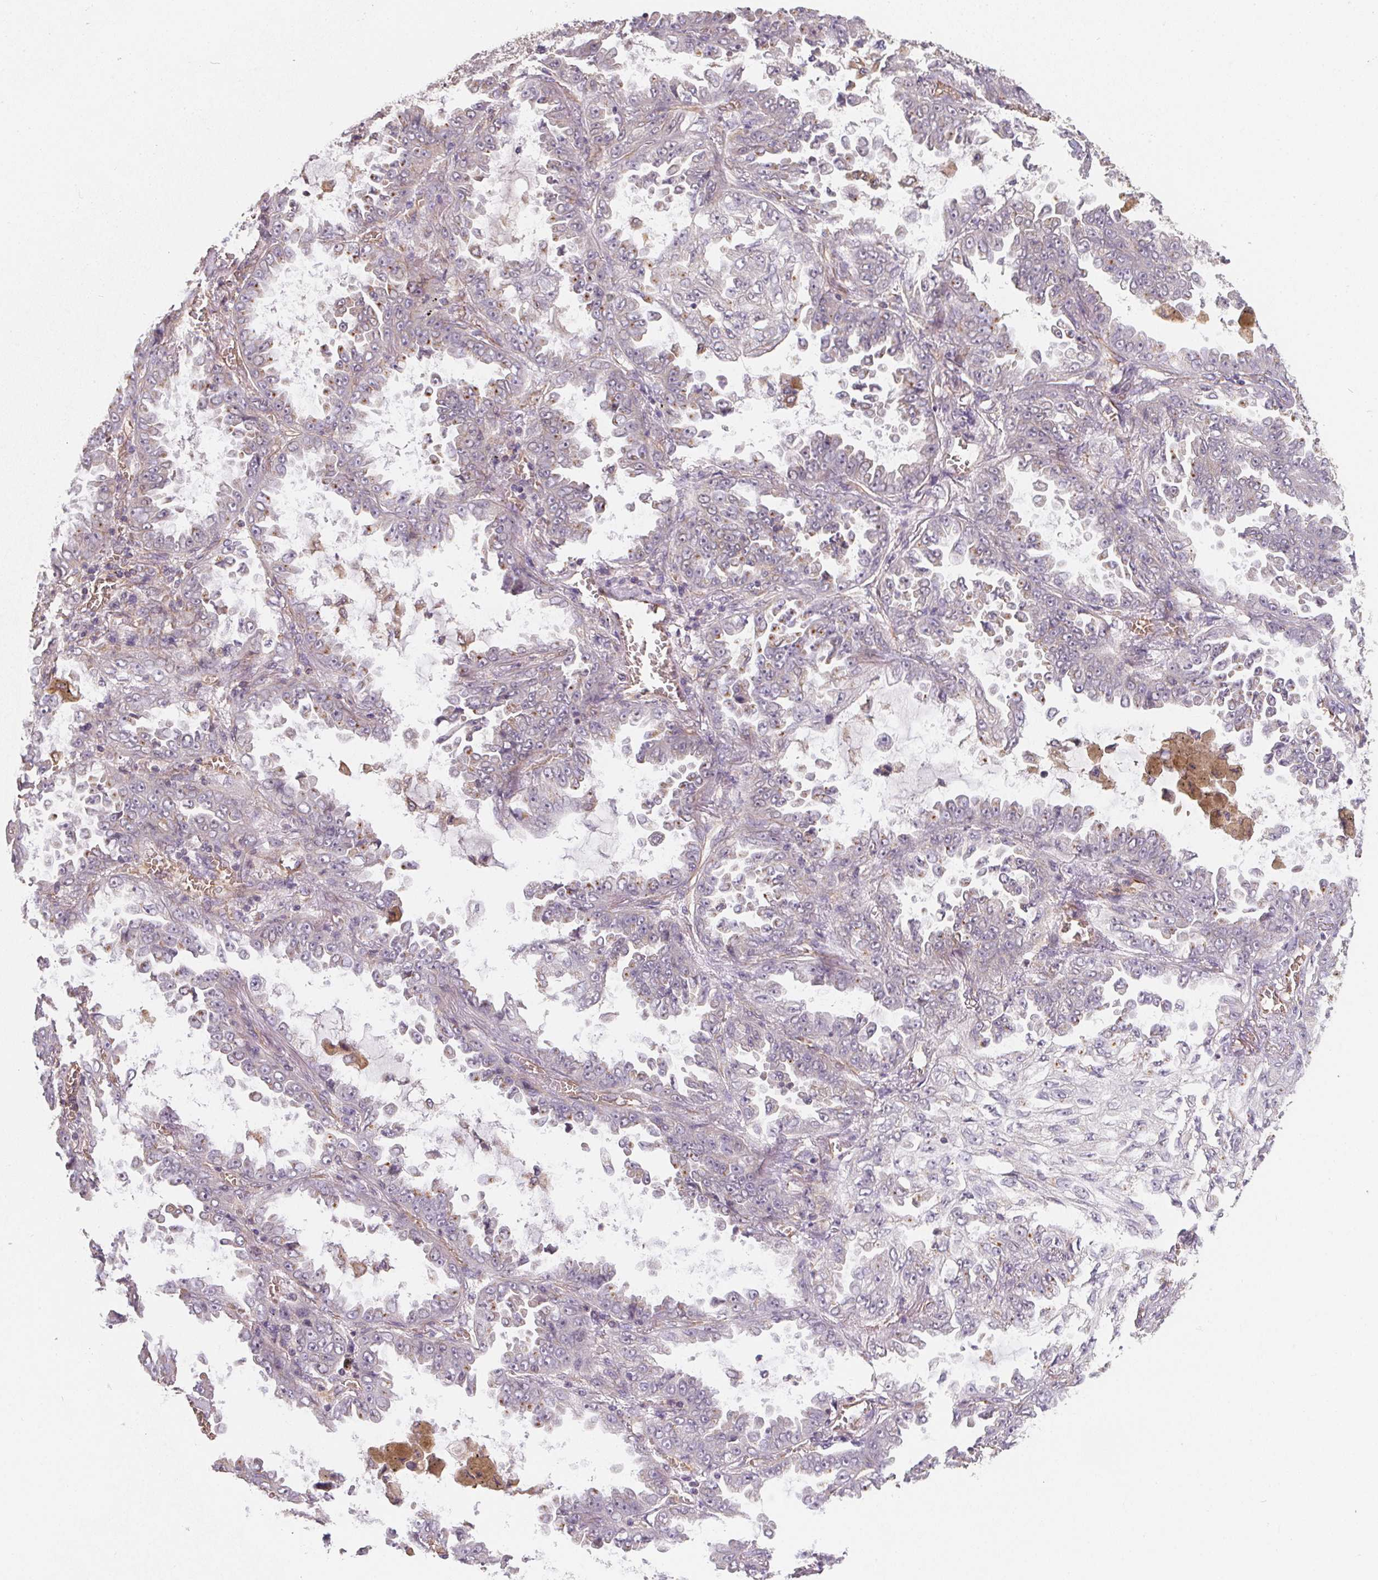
{"staining": {"intensity": "negative", "quantity": "none", "location": "none"}, "tissue": "lung cancer", "cell_type": "Tumor cells", "image_type": "cancer", "snomed": [{"axis": "morphology", "description": "Adenocarcinoma, NOS"}, {"axis": "topography", "description": "Lung"}], "caption": "This micrograph is of lung cancer (adenocarcinoma) stained with immunohistochemistry to label a protein in brown with the nuclei are counter-stained blue. There is no expression in tumor cells.", "gene": "TBKBP1", "patient": {"sex": "female", "age": 52}}